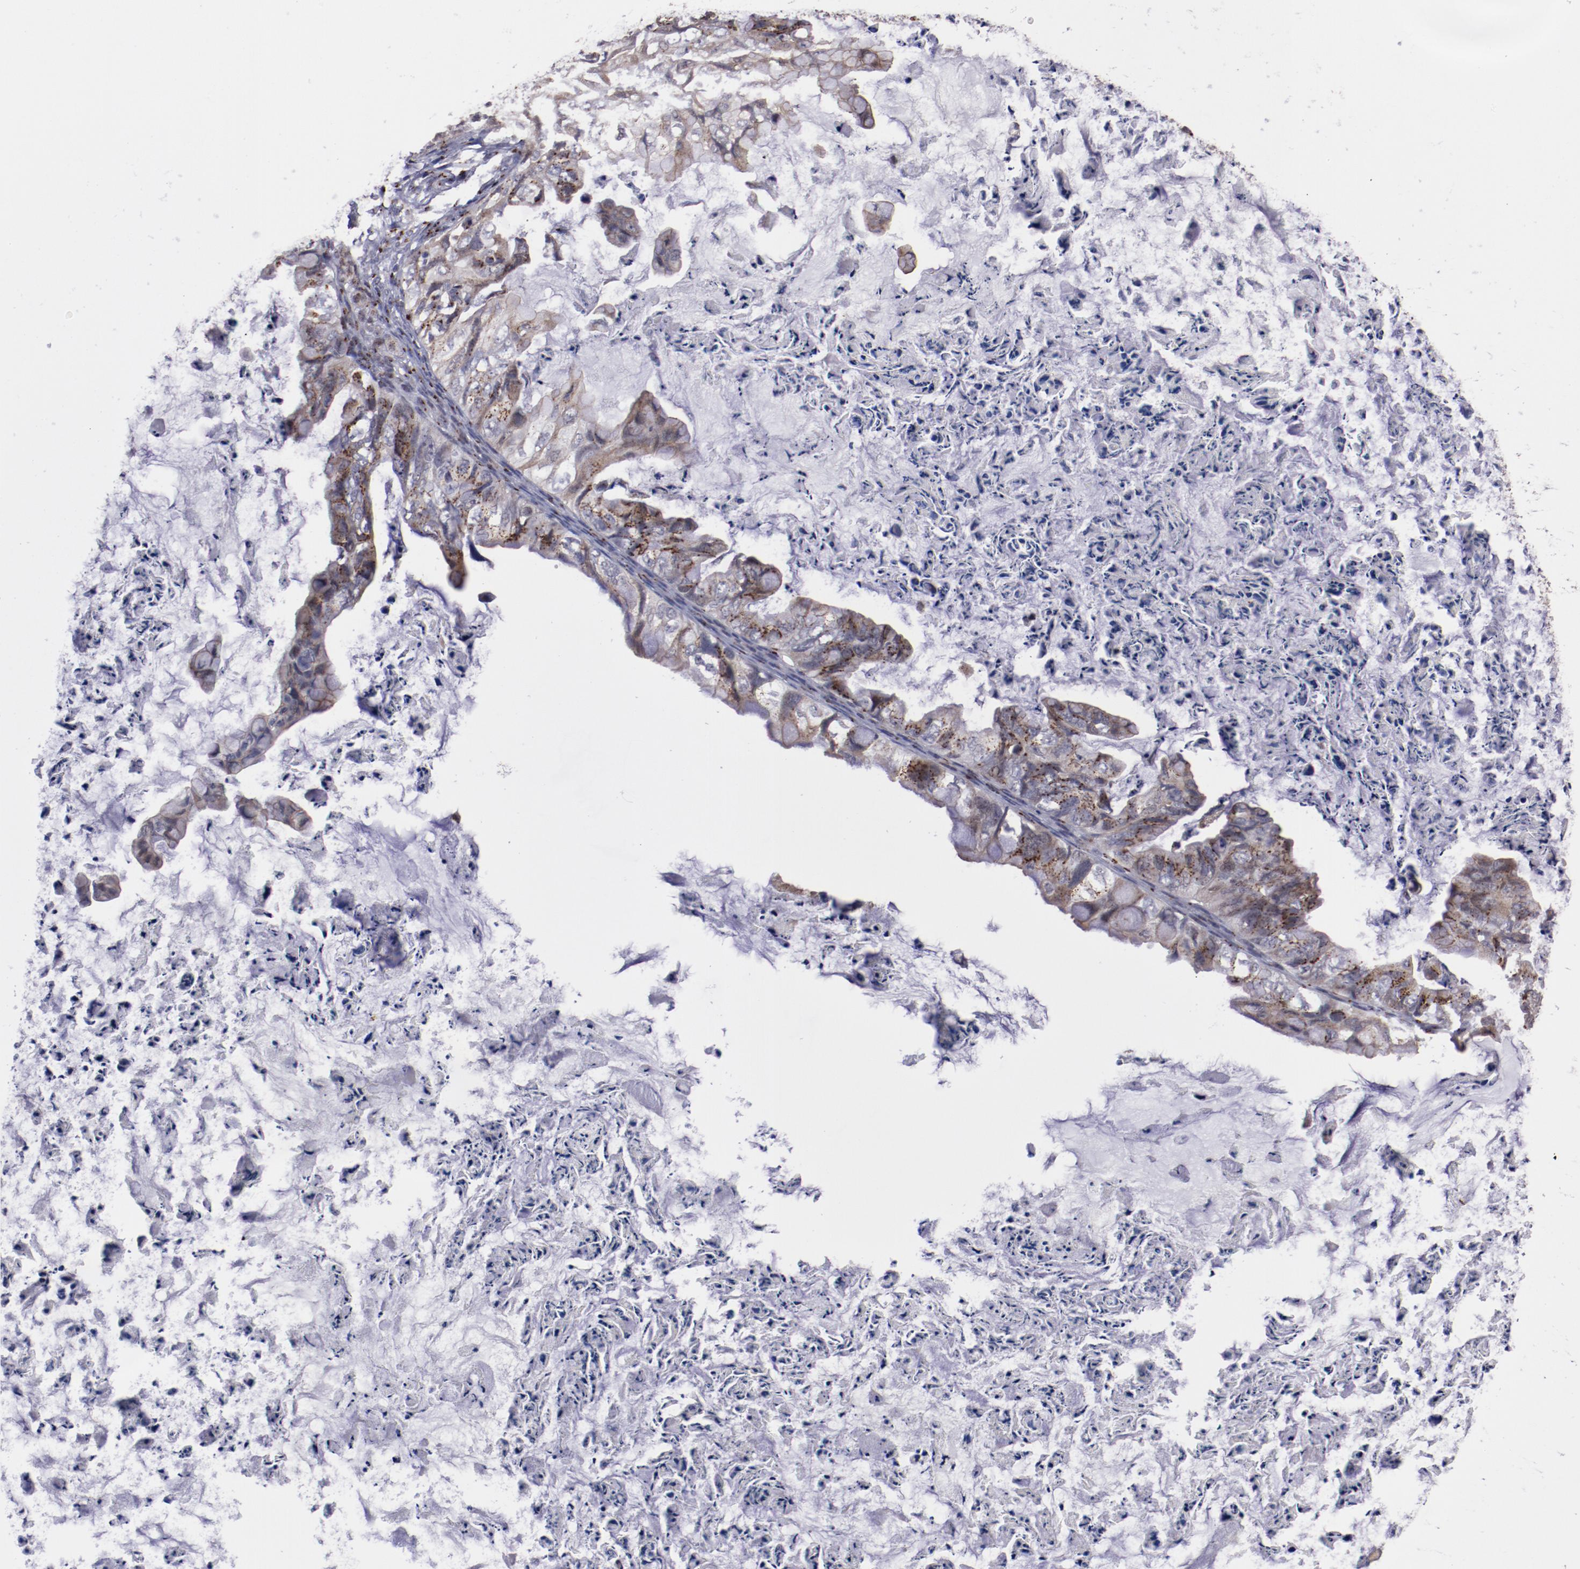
{"staining": {"intensity": "strong", "quantity": ">75%", "location": "cytoplasmic/membranous"}, "tissue": "ovarian cancer", "cell_type": "Tumor cells", "image_type": "cancer", "snomed": [{"axis": "morphology", "description": "Cystadenocarcinoma, mucinous, NOS"}, {"axis": "topography", "description": "Ovary"}], "caption": "This is a photomicrograph of IHC staining of ovarian mucinous cystadenocarcinoma, which shows strong staining in the cytoplasmic/membranous of tumor cells.", "gene": "GOLIM4", "patient": {"sex": "female", "age": 36}}